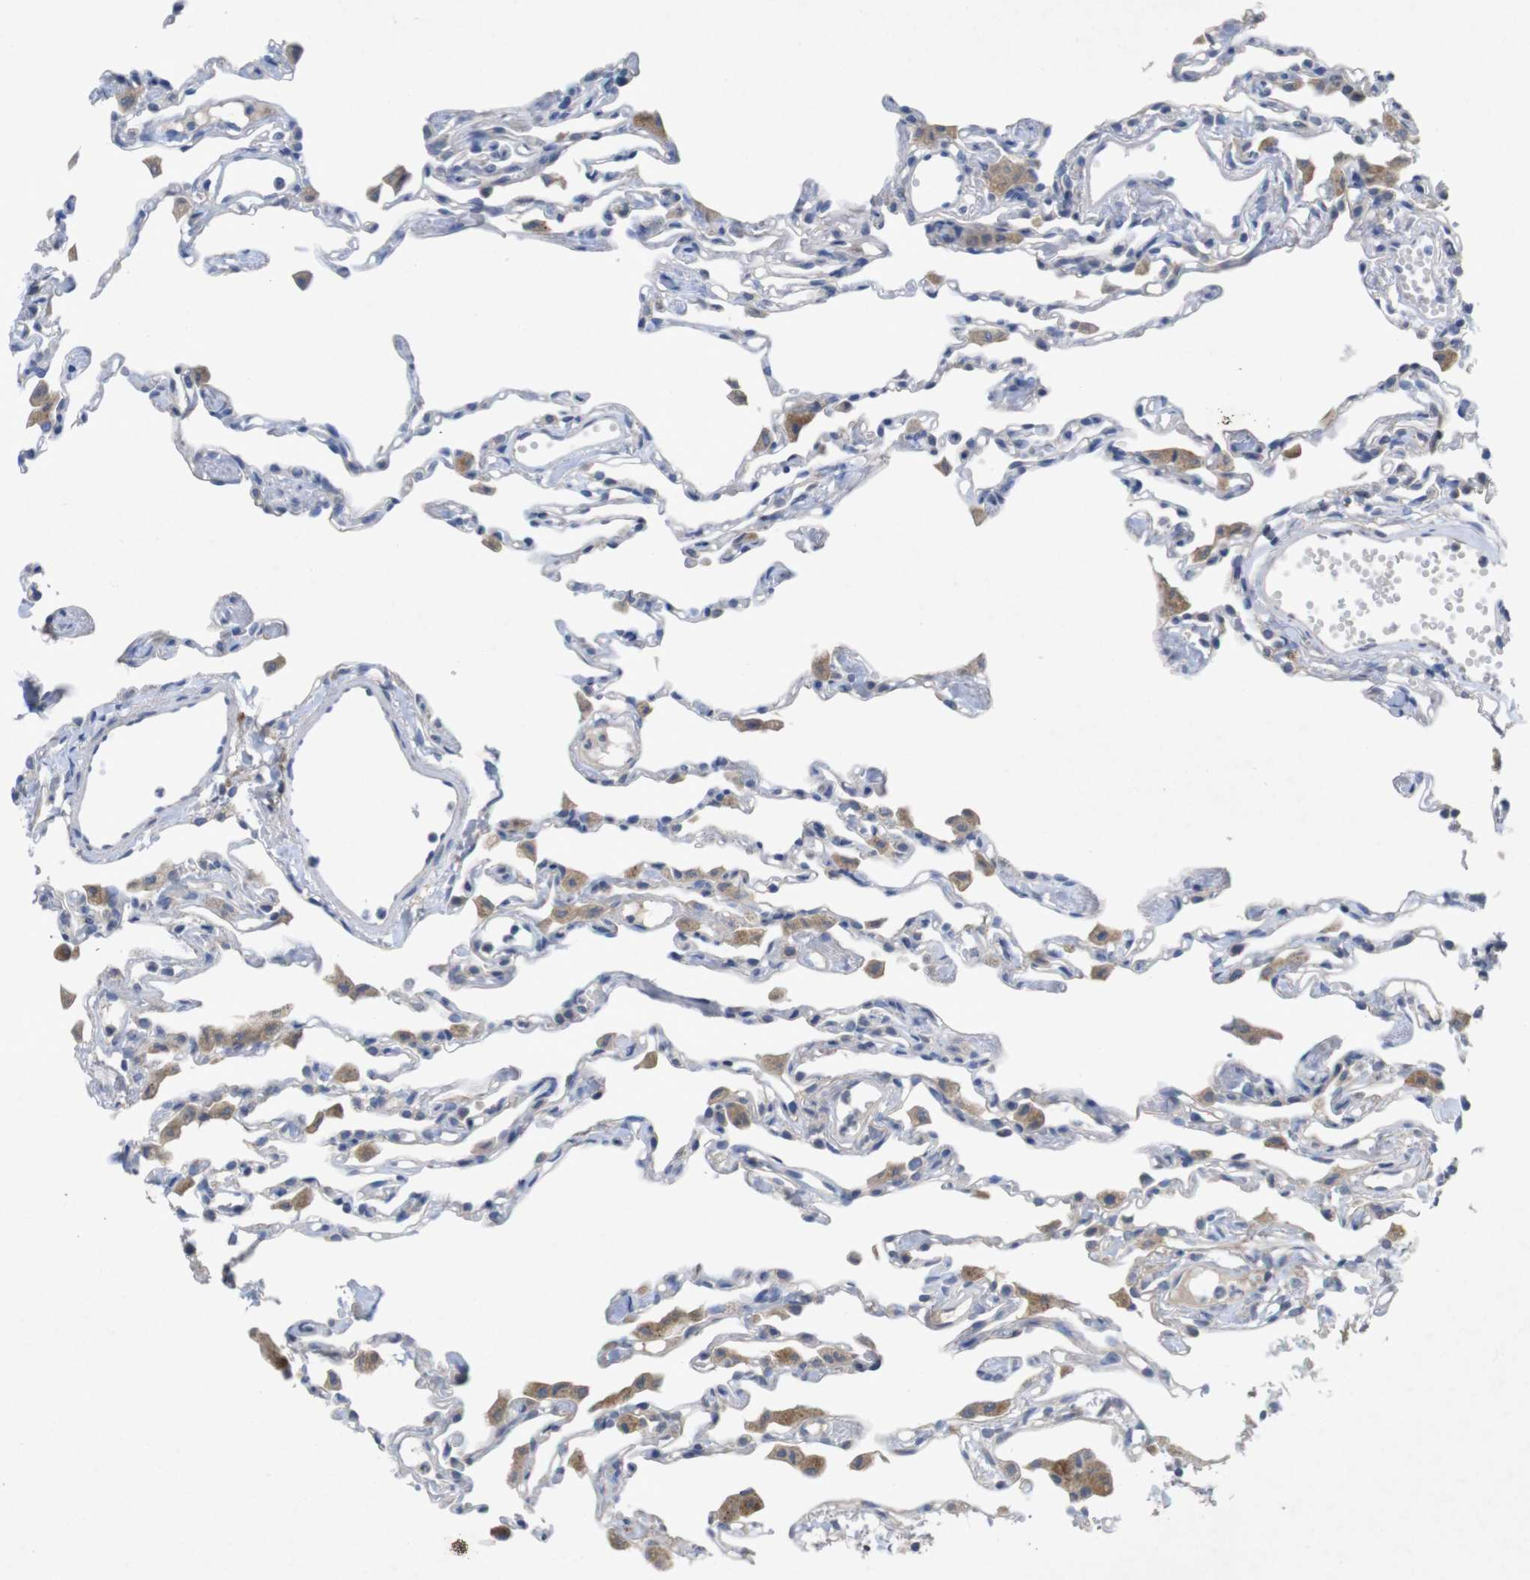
{"staining": {"intensity": "weak", "quantity": "<25%", "location": "cytoplasmic/membranous"}, "tissue": "lung", "cell_type": "Alveolar cells", "image_type": "normal", "snomed": [{"axis": "morphology", "description": "Normal tissue, NOS"}, {"axis": "topography", "description": "Lung"}], "caption": "IHC of unremarkable lung exhibits no positivity in alveolar cells. (Stains: DAB (3,3'-diaminobenzidine) immunohistochemistry with hematoxylin counter stain, Microscopy: brightfield microscopy at high magnification).", "gene": "BCAR3", "patient": {"sex": "female", "age": 49}}